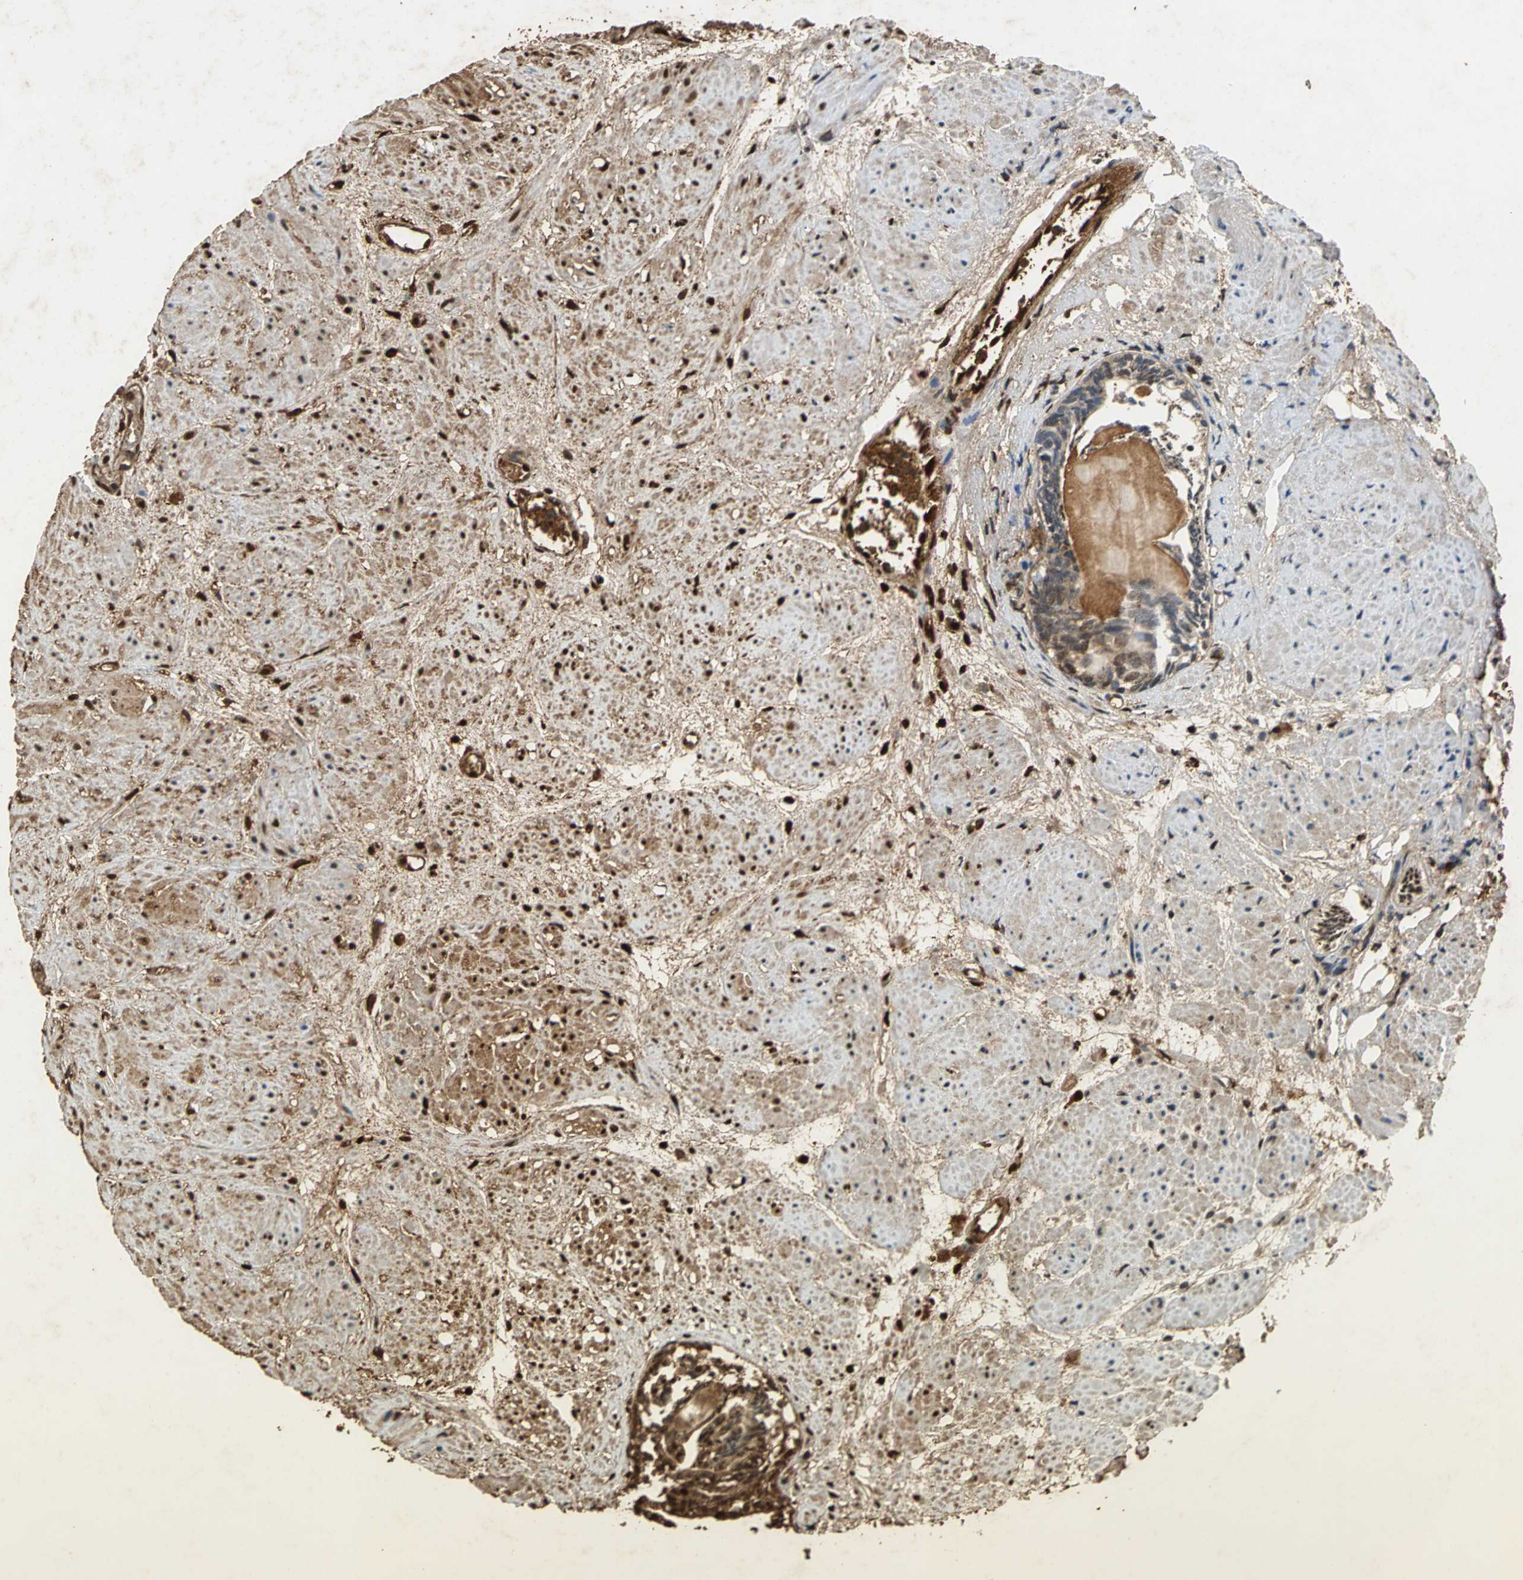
{"staining": {"intensity": "moderate", "quantity": ">75%", "location": "cytoplasmic/membranous"}, "tissue": "prostate cancer", "cell_type": "Tumor cells", "image_type": "cancer", "snomed": [{"axis": "morphology", "description": "Adenocarcinoma, High grade"}, {"axis": "topography", "description": "Prostate"}], "caption": "This photomicrograph shows immunohistochemistry staining of human prostate cancer, with medium moderate cytoplasmic/membranous expression in about >75% of tumor cells.", "gene": "GAPDH", "patient": {"sex": "male", "age": 85}}